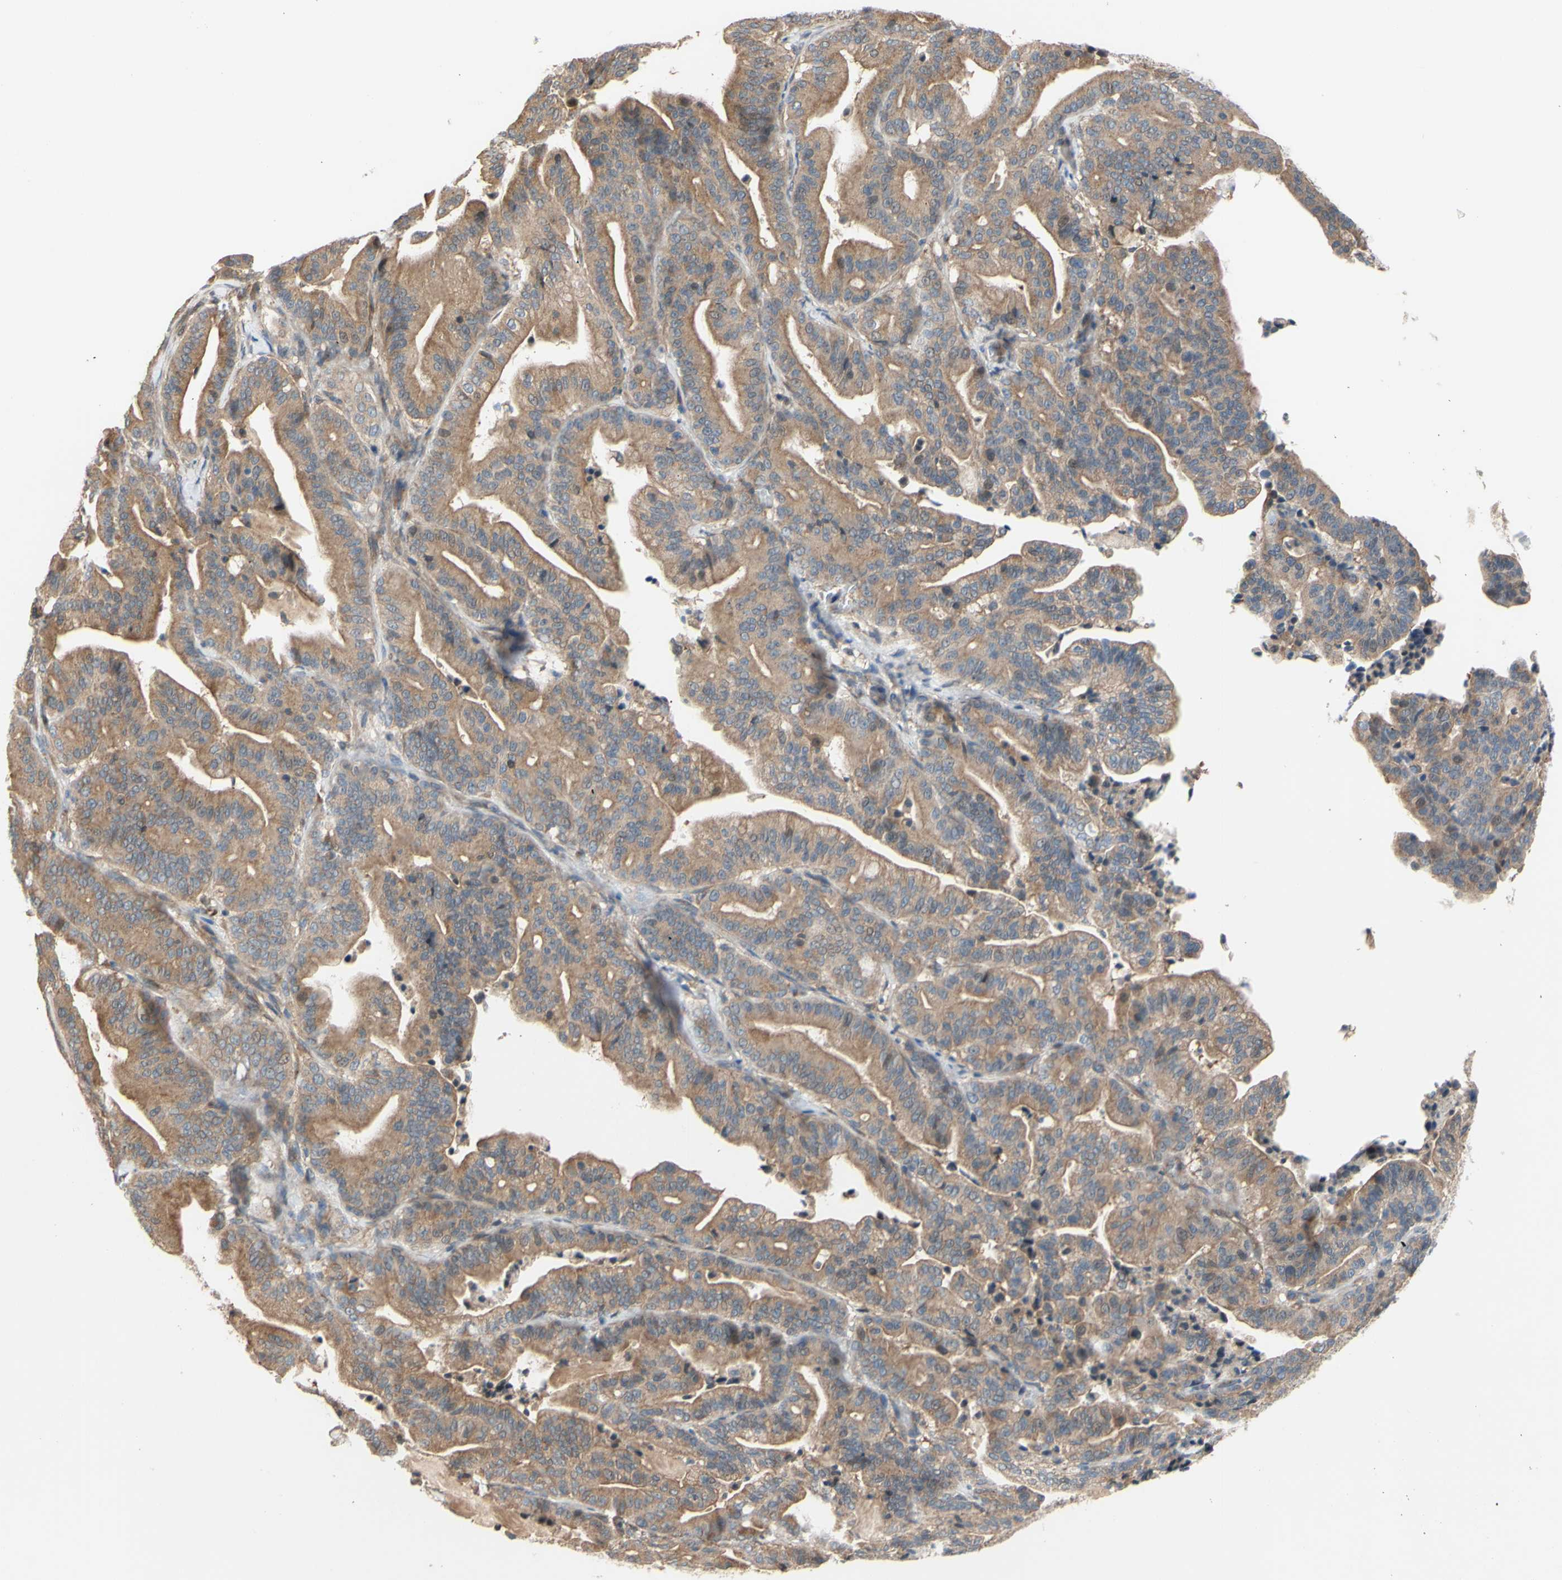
{"staining": {"intensity": "moderate", "quantity": ">75%", "location": "cytoplasmic/membranous"}, "tissue": "pancreatic cancer", "cell_type": "Tumor cells", "image_type": "cancer", "snomed": [{"axis": "morphology", "description": "Adenocarcinoma, NOS"}, {"axis": "topography", "description": "Pancreas"}], "caption": "Immunohistochemical staining of human pancreatic cancer (adenocarcinoma) exhibits medium levels of moderate cytoplasmic/membranous staining in about >75% of tumor cells. (Brightfield microscopy of DAB IHC at high magnification).", "gene": "DYNLRB1", "patient": {"sex": "male", "age": 63}}